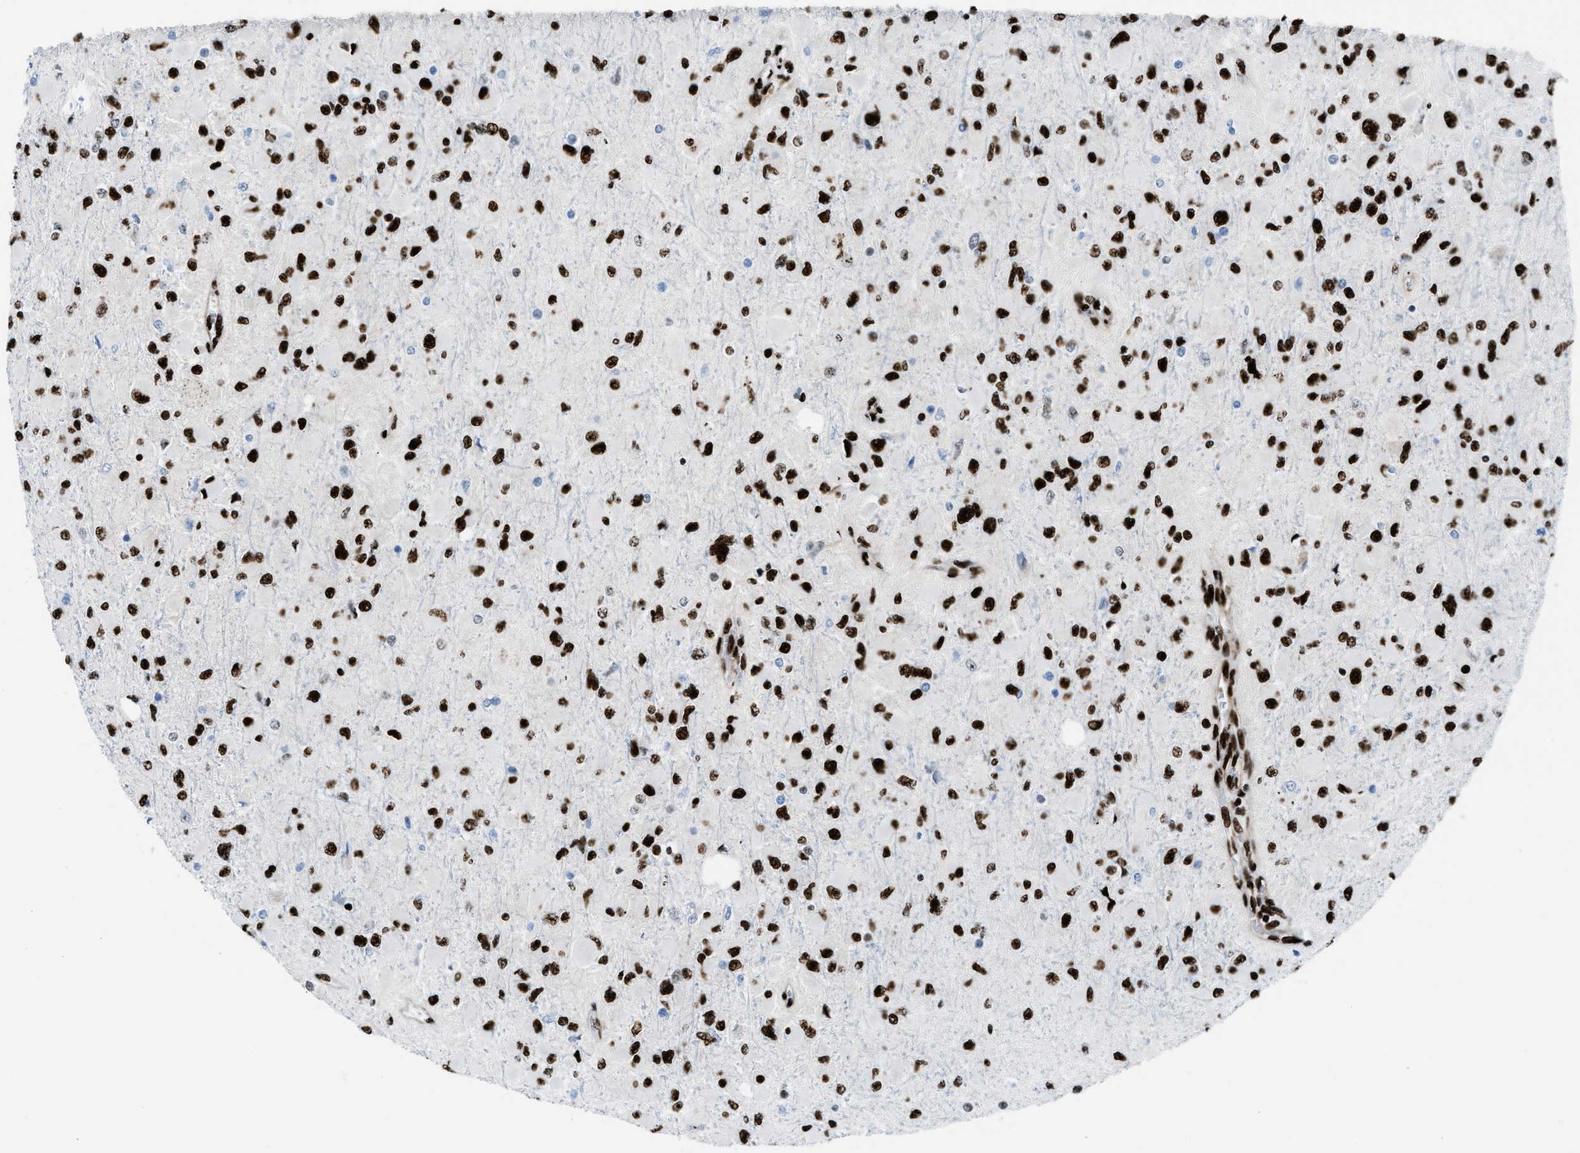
{"staining": {"intensity": "strong", "quantity": ">75%", "location": "nuclear"}, "tissue": "glioma", "cell_type": "Tumor cells", "image_type": "cancer", "snomed": [{"axis": "morphology", "description": "Glioma, malignant, High grade"}, {"axis": "topography", "description": "Cerebral cortex"}], "caption": "Protein staining demonstrates strong nuclear positivity in approximately >75% of tumor cells in glioma.", "gene": "NONO", "patient": {"sex": "female", "age": 36}}